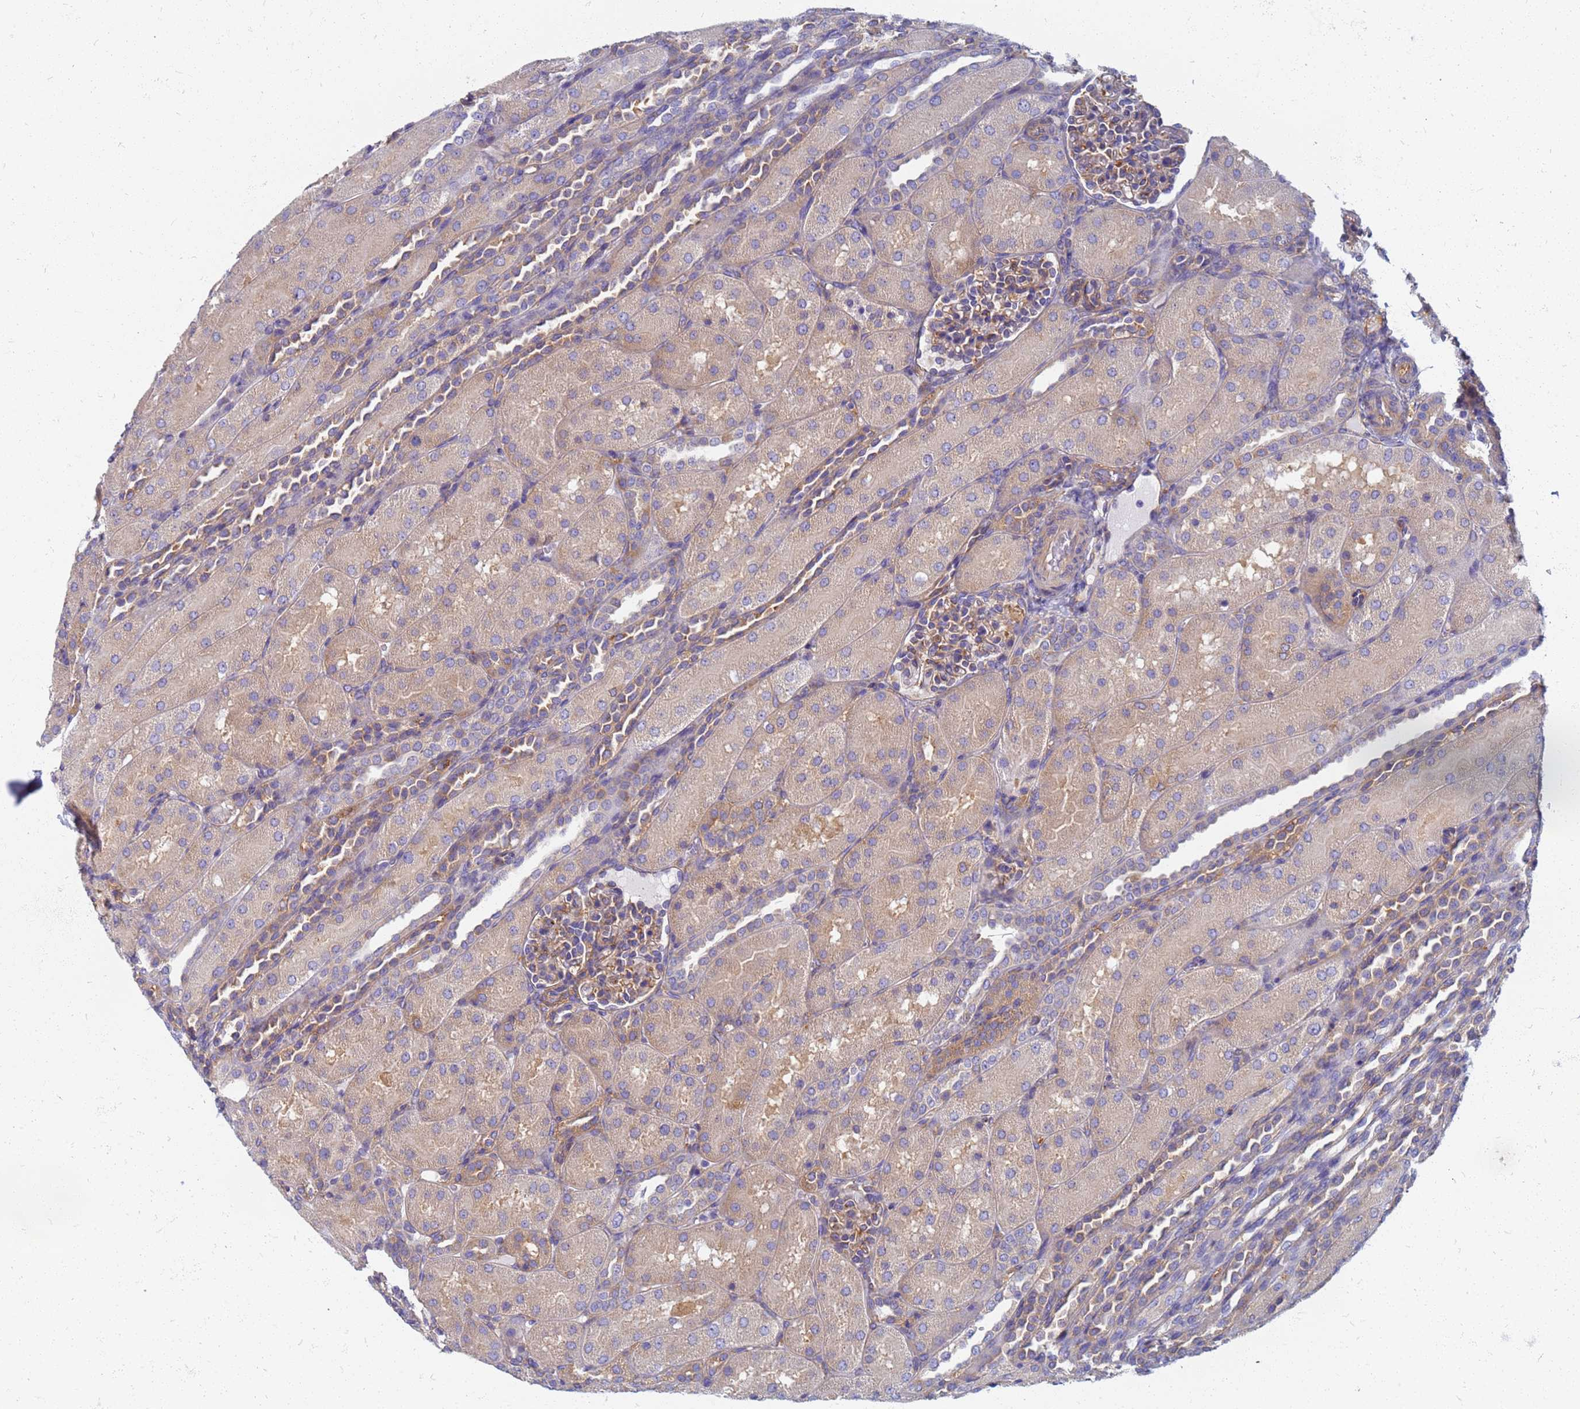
{"staining": {"intensity": "weak", "quantity": ">75%", "location": "cytoplasmic/membranous"}, "tissue": "kidney", "cell_type": "Cells in glomeruli", "image_type": "normal", "snomed": [{"axis": "morphology", "description": "Normal tissue, NOS"}, {"axis": "topography", "description": "Kidney"}], "caption": "IHC (DAB (3,3'-diaminobenzidine)) staining of unremarkable human kidney displays weak cytoplasmic/membranous protein positivity in approximately >75% of cells in glomeruli.", "gene": "EEA1", "patient": {"sex": "male", "age": 1}}